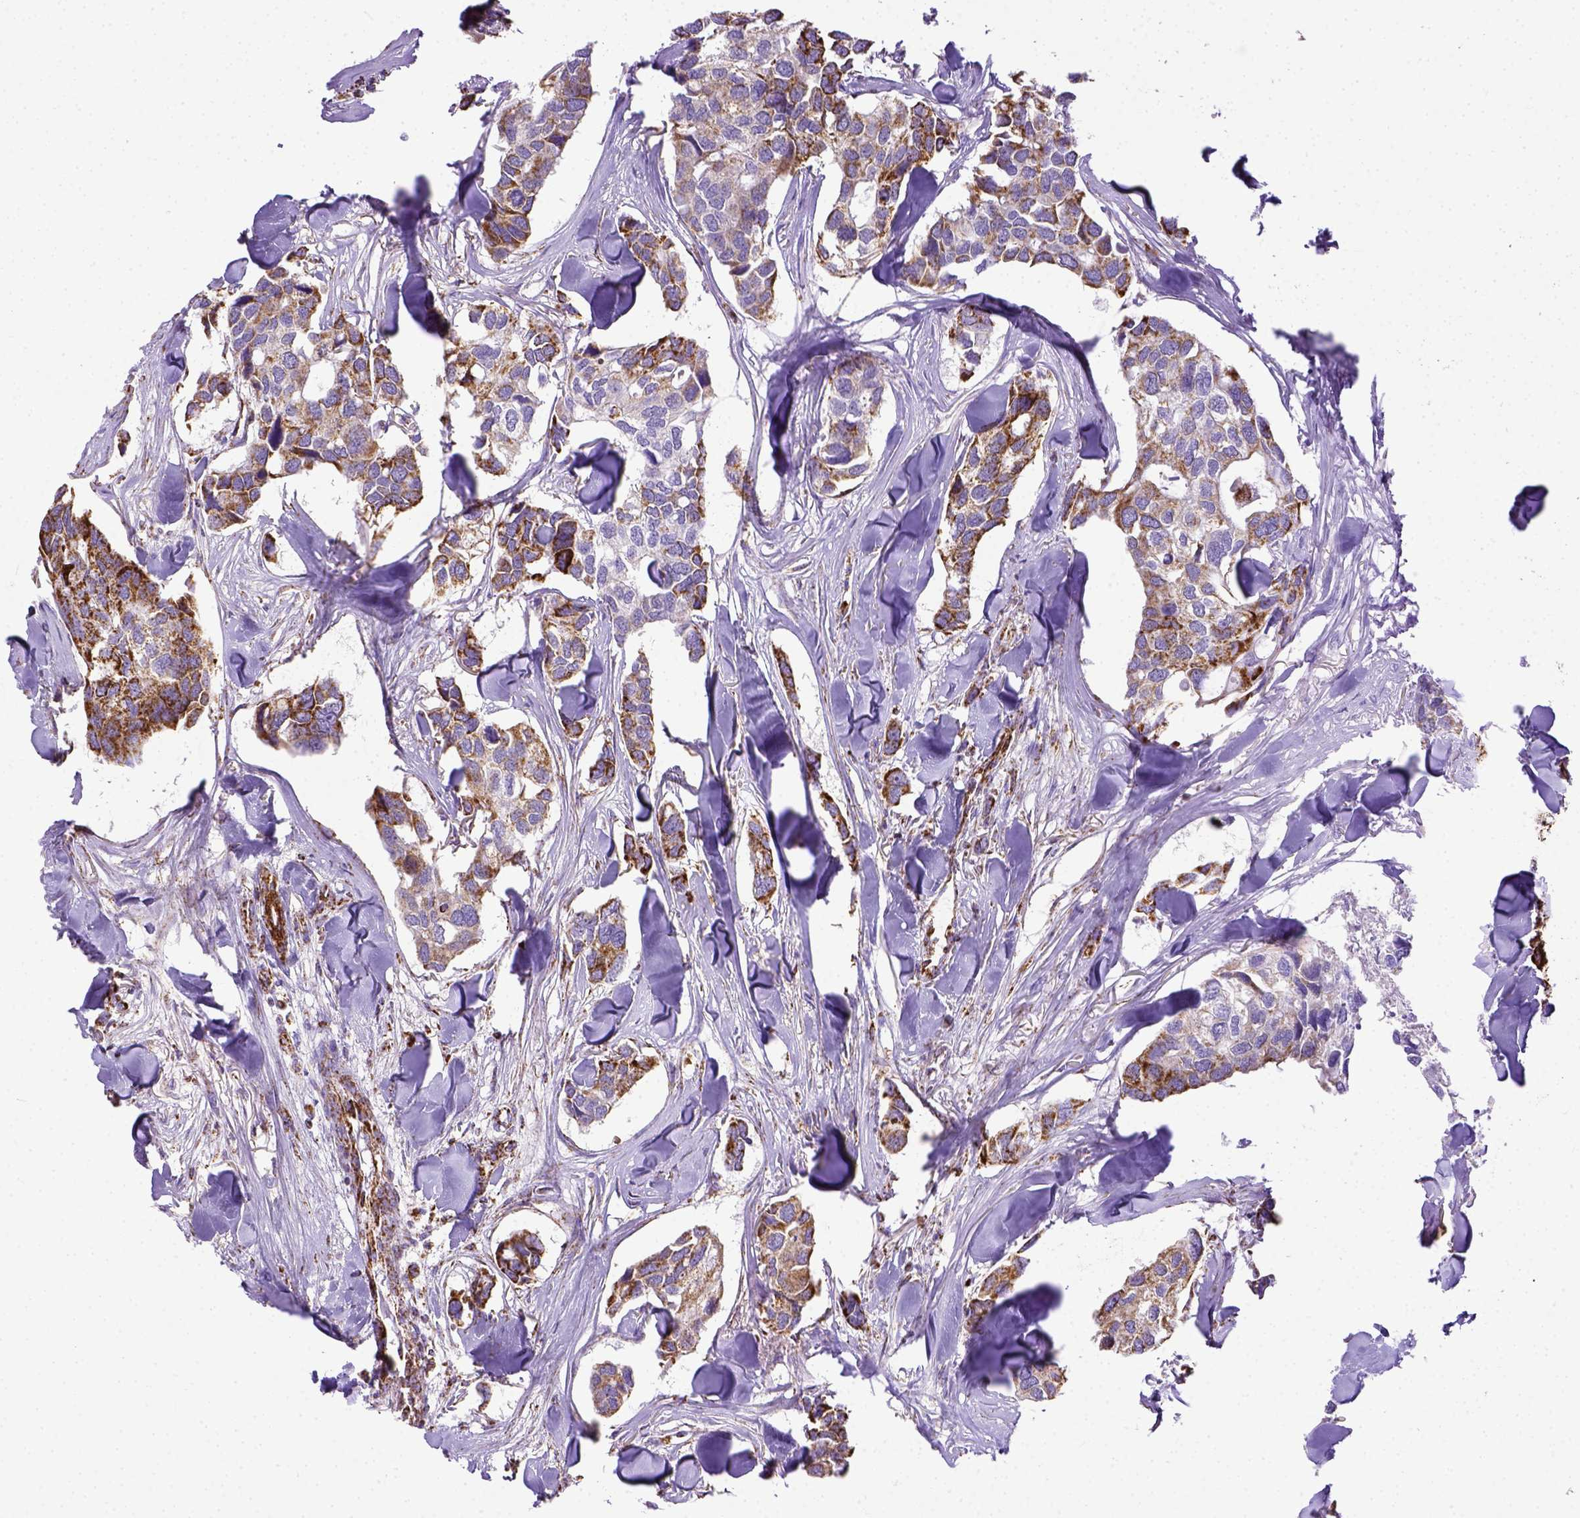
{"staining": {"intensity": "moderate", "quantity": ">75%", "location": "cytoplasmic/membranous"}, "tissue": "breast cancer", "cell_type": "Tumor cells", "image_type": "cancer", "snomed": [{"axis": "morphology", "description": "Duct carcinoma"}, {"axis": "topography", "description": "Breast"}], "caption": "The micrograph displays a brown stain indicating the presence of a protein in the cytoplasmic/membranous of tumor cells in breast cancer (invasive ductal carcinoma).", "gene": "MT-CO1", "patient": {"sex": "female", "age": 83}}